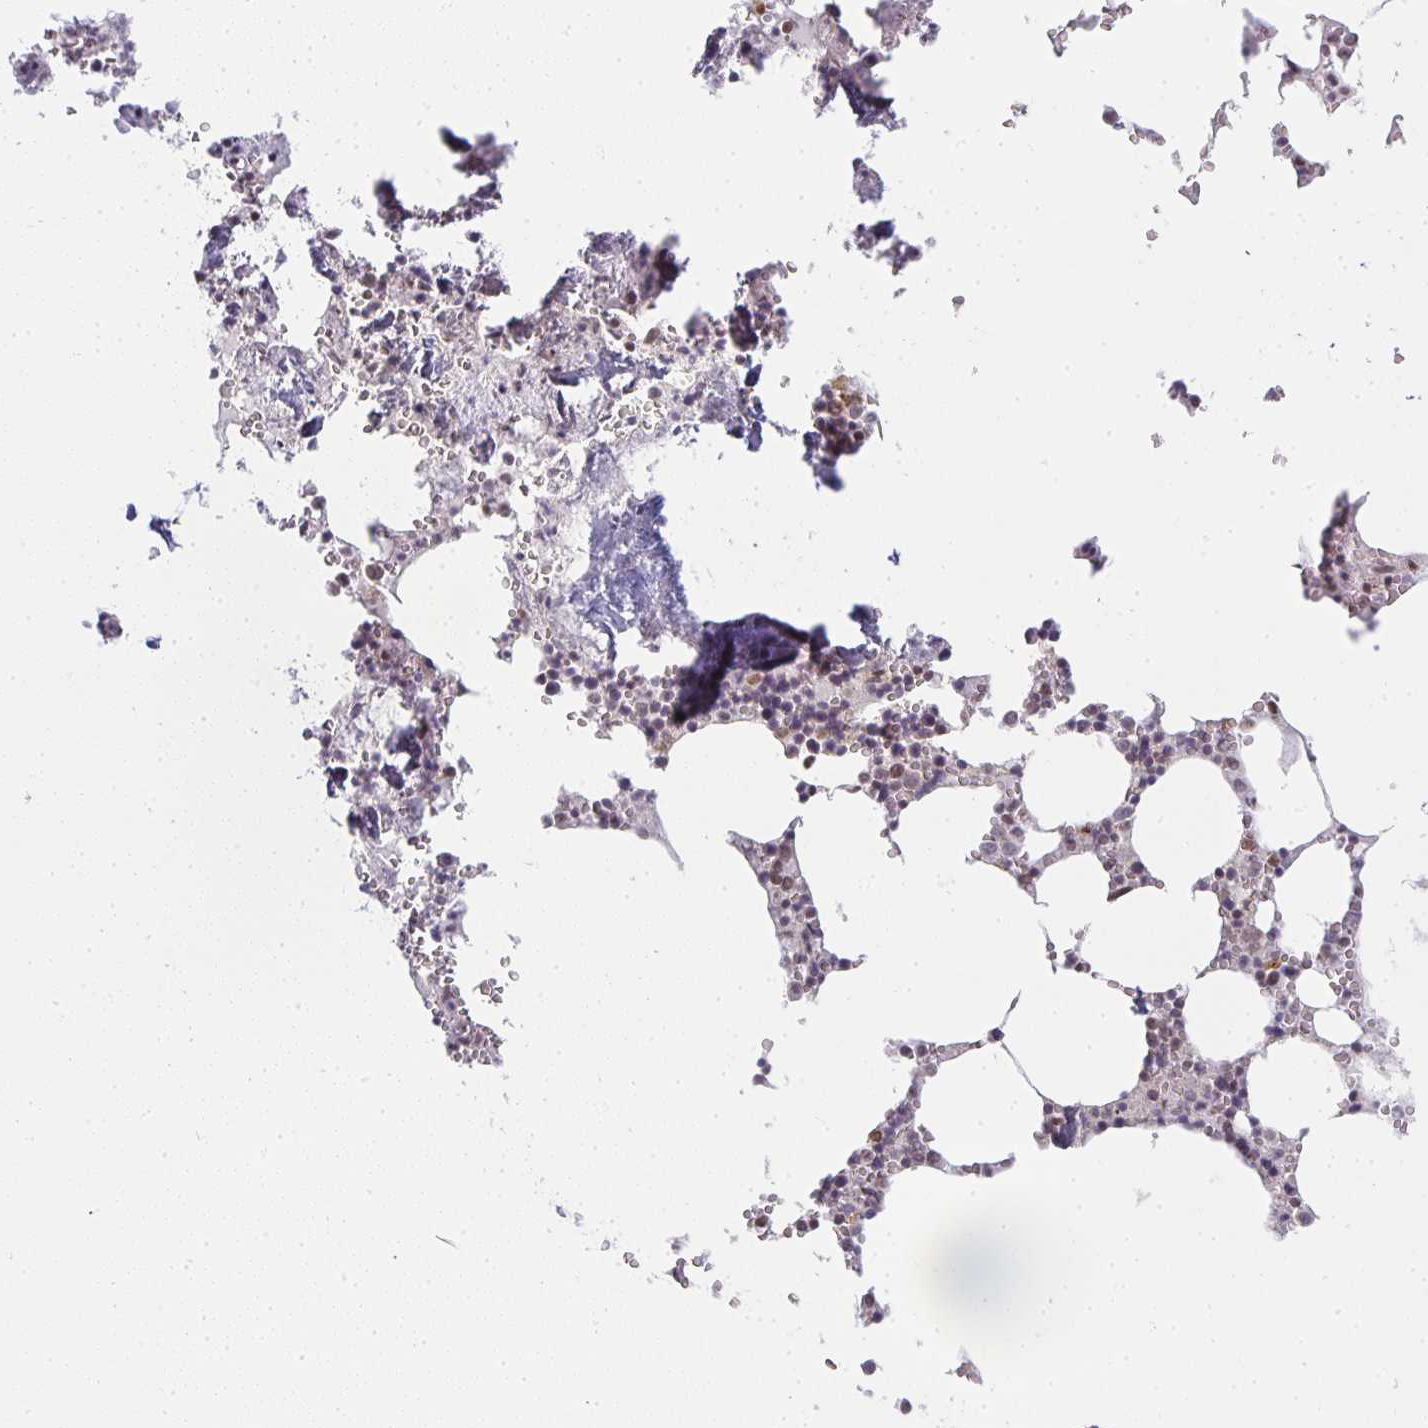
{"staining": {"intensity": "moderate", "quantity": "25%-75%", "location": "nuclear"}, "tissue": "bone marrow", "cell_type": "Hematopoietic cells", "image_type": "normal", "snomed": [{"axis": "morphology", "description": "Normal tissue, NOS"}, {"axis": "topography", "description": "Bone marrow"}], "caption": "IHC micrograph of unremarkable human bone marrow stained for a protein (brown), which demonstrates medium levels of moderate nuclear staining in approximately 25%-75% of hematopoietic cells.", "gene": "SMARCA2", "patient": {"sex": "male", "age": 54}}